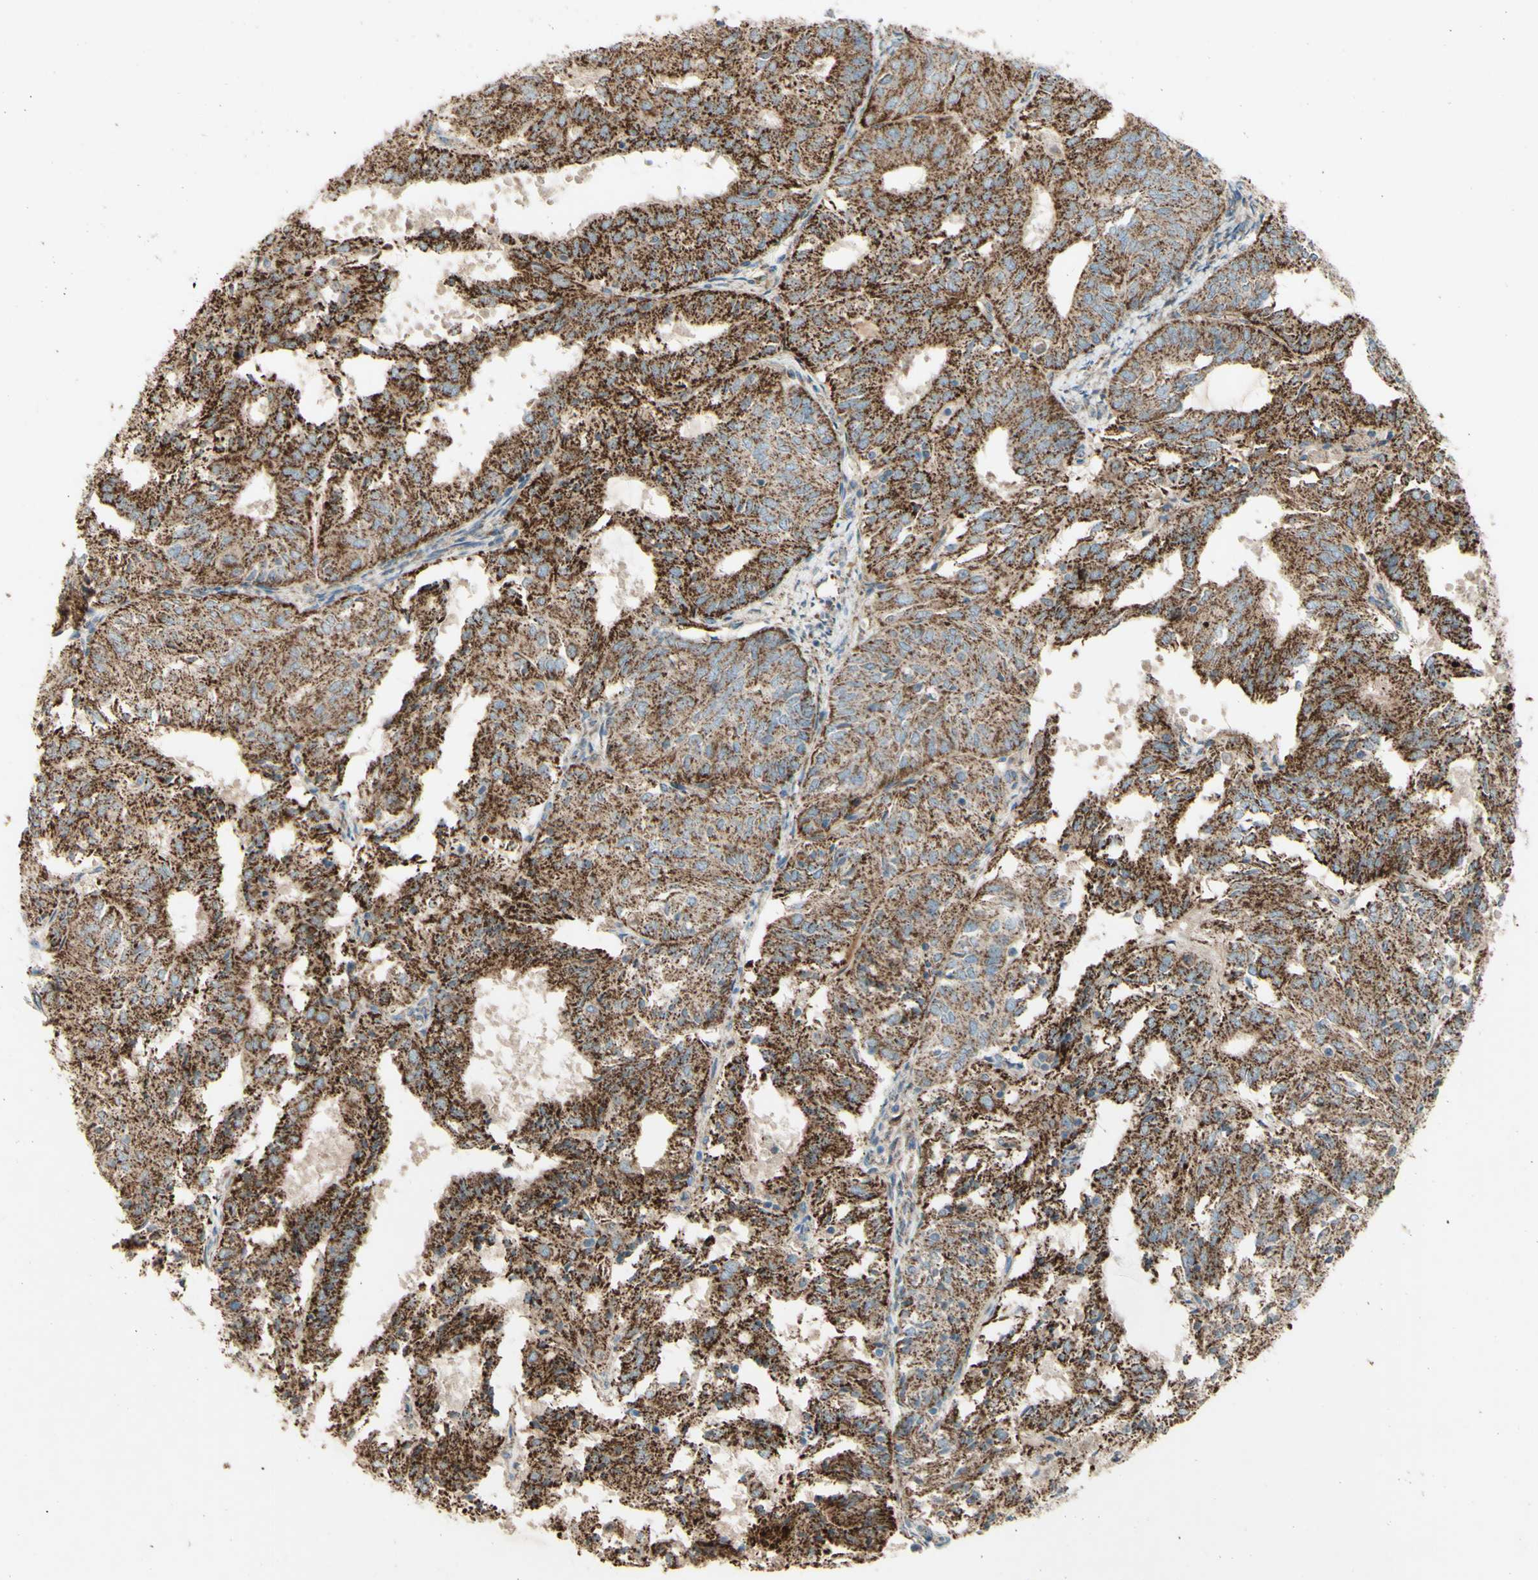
{"staining": {"intensity": "strong", "quantity": ">75%", "location": "cytoplasmic/membranous"}, "tissue": "endometrial cancer", "cell_type": "Tumor cells", "image_type": "cancer", "snomed": [{"axis": "morphology", "description": "Adenocarcinoma, NOS"}, {"axis": "topography", "description": "Uterus"}], "caption": "Approximately >75% of tumor cells in human adenocarcinoma (endometrial) exhibit strong cytoplasmic/membranous protein positivity as visualized by brown immunohistochemical staining.", "gene": "RHOT1", "patient": {"sex": "female", "age": 60}}